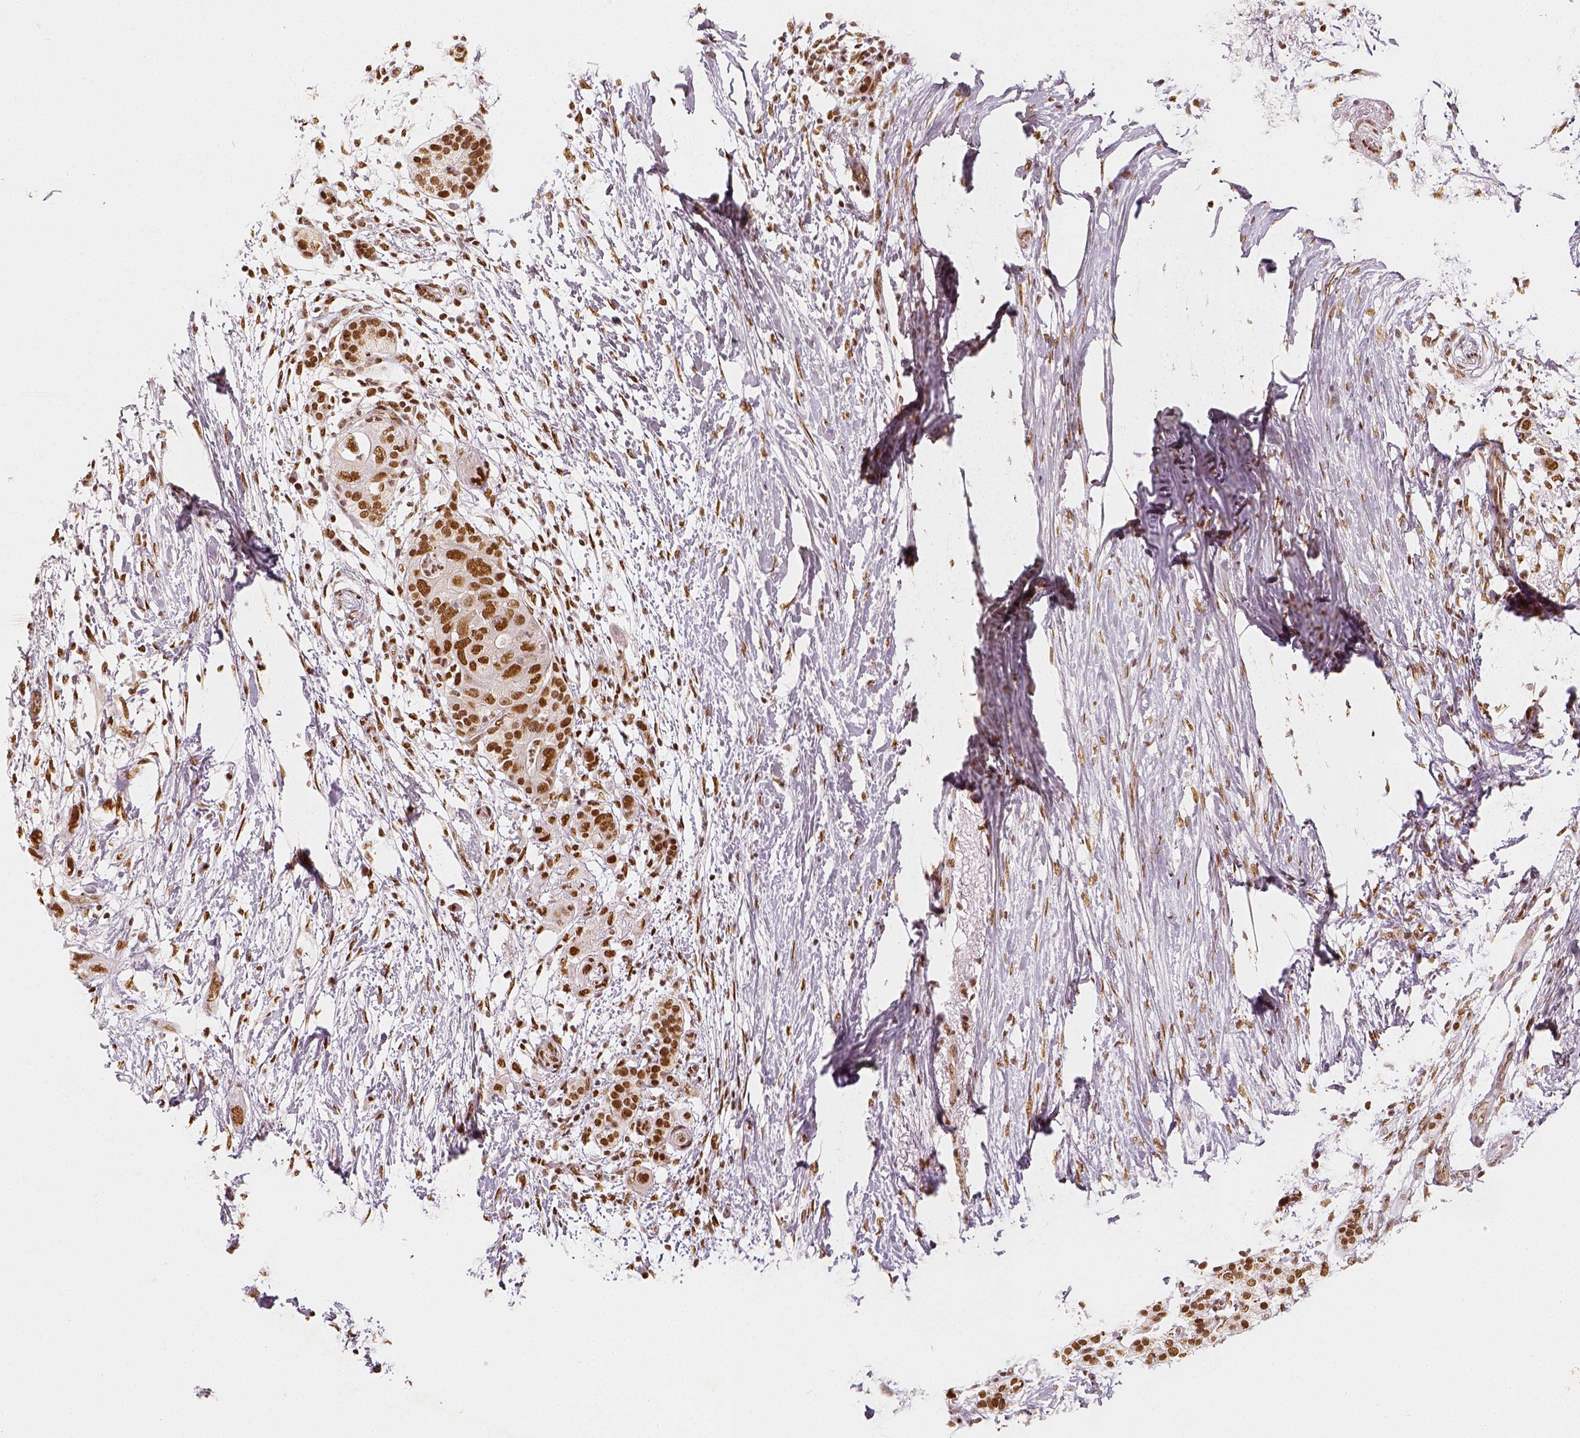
{"staining": {"intensity": "moderate", "quantity": ">75%", "location": "nuclear"}, "tissue": "pancreatic cancer", "cell_type": "Tumor cells", "image_type": "cancer", "snomed": [{"axis": "morphology", "description": "Adenocarcinoma, NOS"}, {"axis": "topography", "description": "Pancreas"}], "caption": "Pancreatic cancer (adenocarcinoma) tissue displays moderate nuclear positivity in approximately >75% of tumor cells", "gene": "KDM5B", "patient": {"sex": "female", "age": 72}}